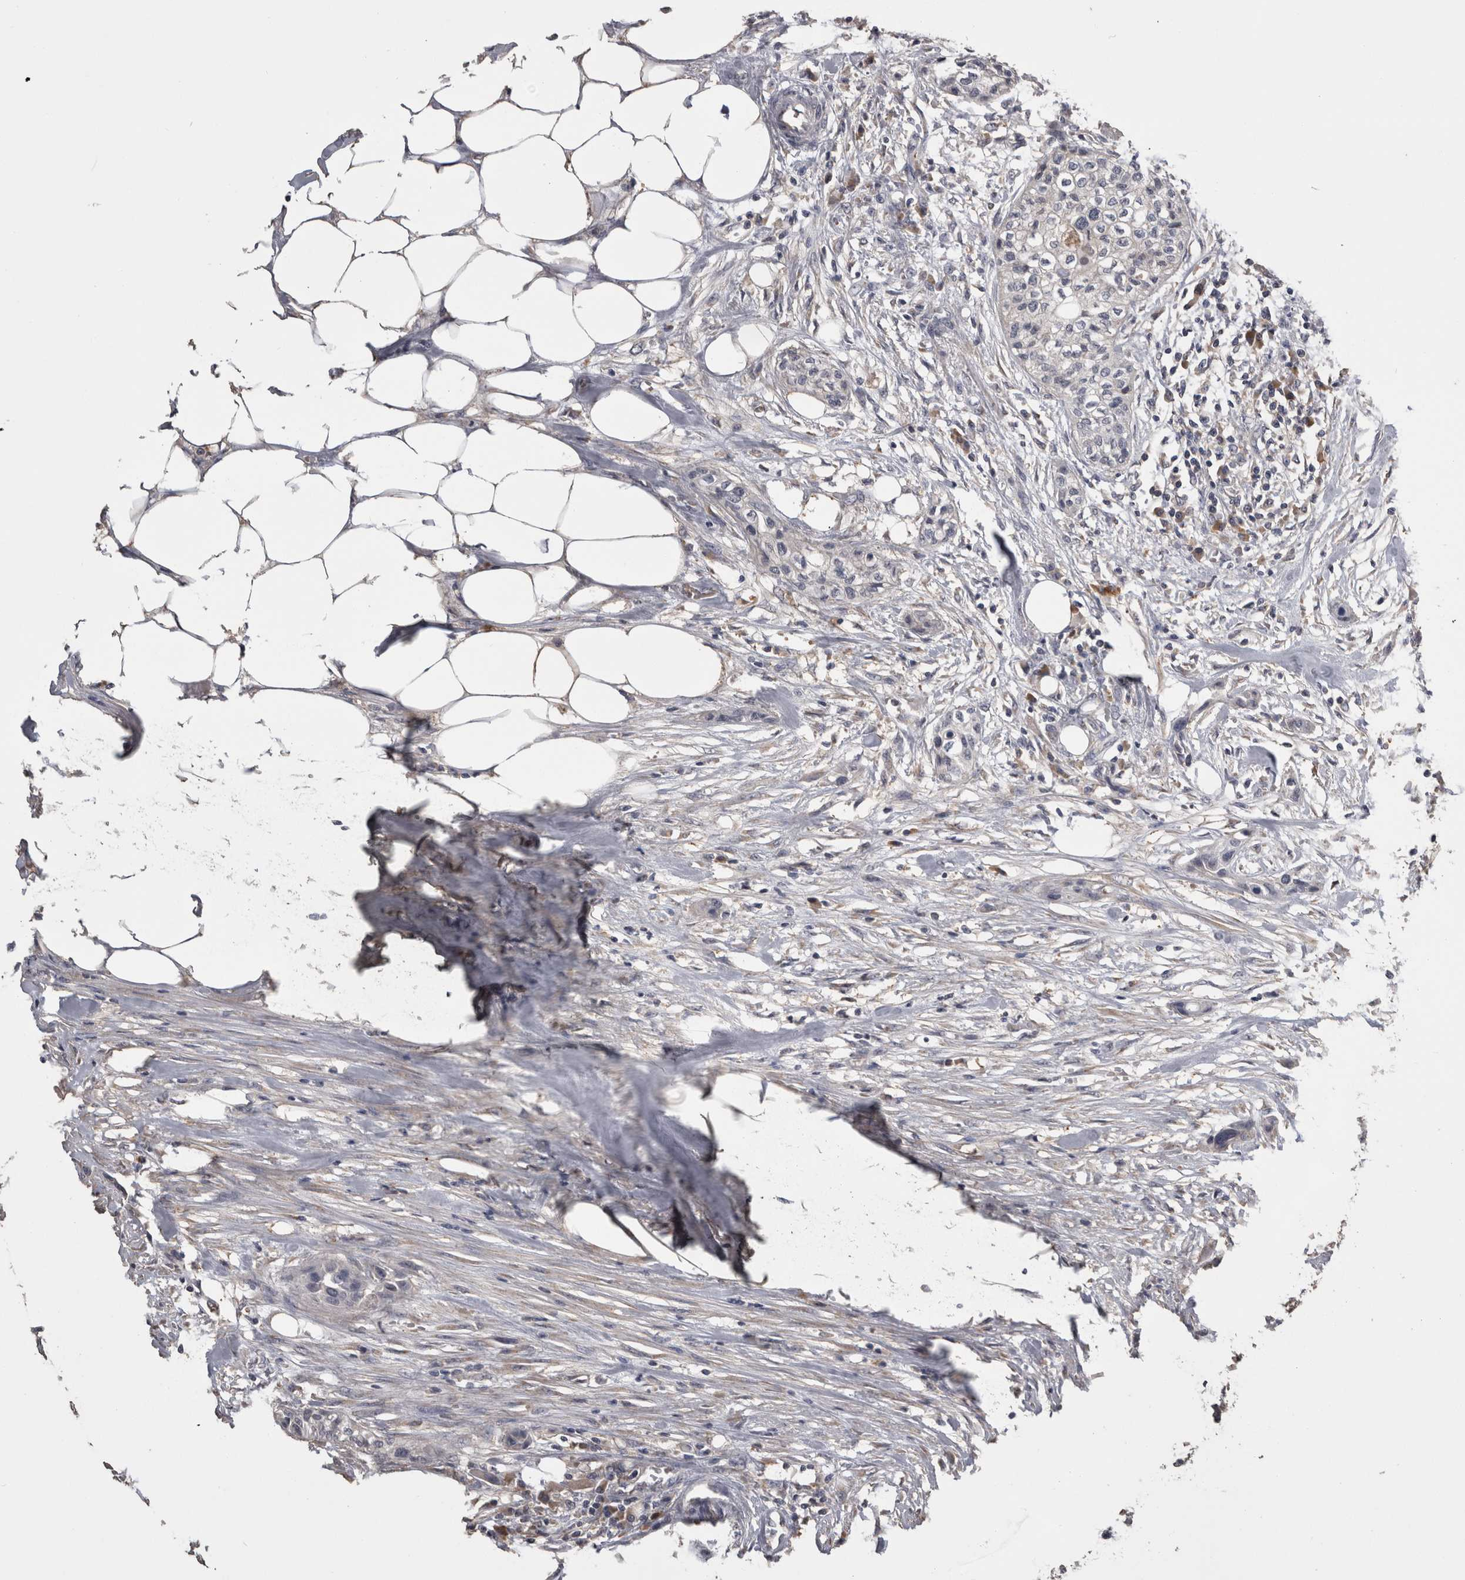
{"staining": {"intensity": "negative", "quantity": "none", "location": "none"}, "tissue": "urothelial cancer", "cell_type": "Tumor cells", "image_type": "cancer", "snomed": [{"axis": "morphology", "description": "Urothelial carcinoma, High grade"}, {"axis": "topography", "description": "Urinary bladder"}], "caption": "IHC histopathology image of urothelial cancer stained for a protein (brown), which shows no expression in tumor cells.", "gene": "ANXA13", "patient": {"sex": "male", "age": 74}}